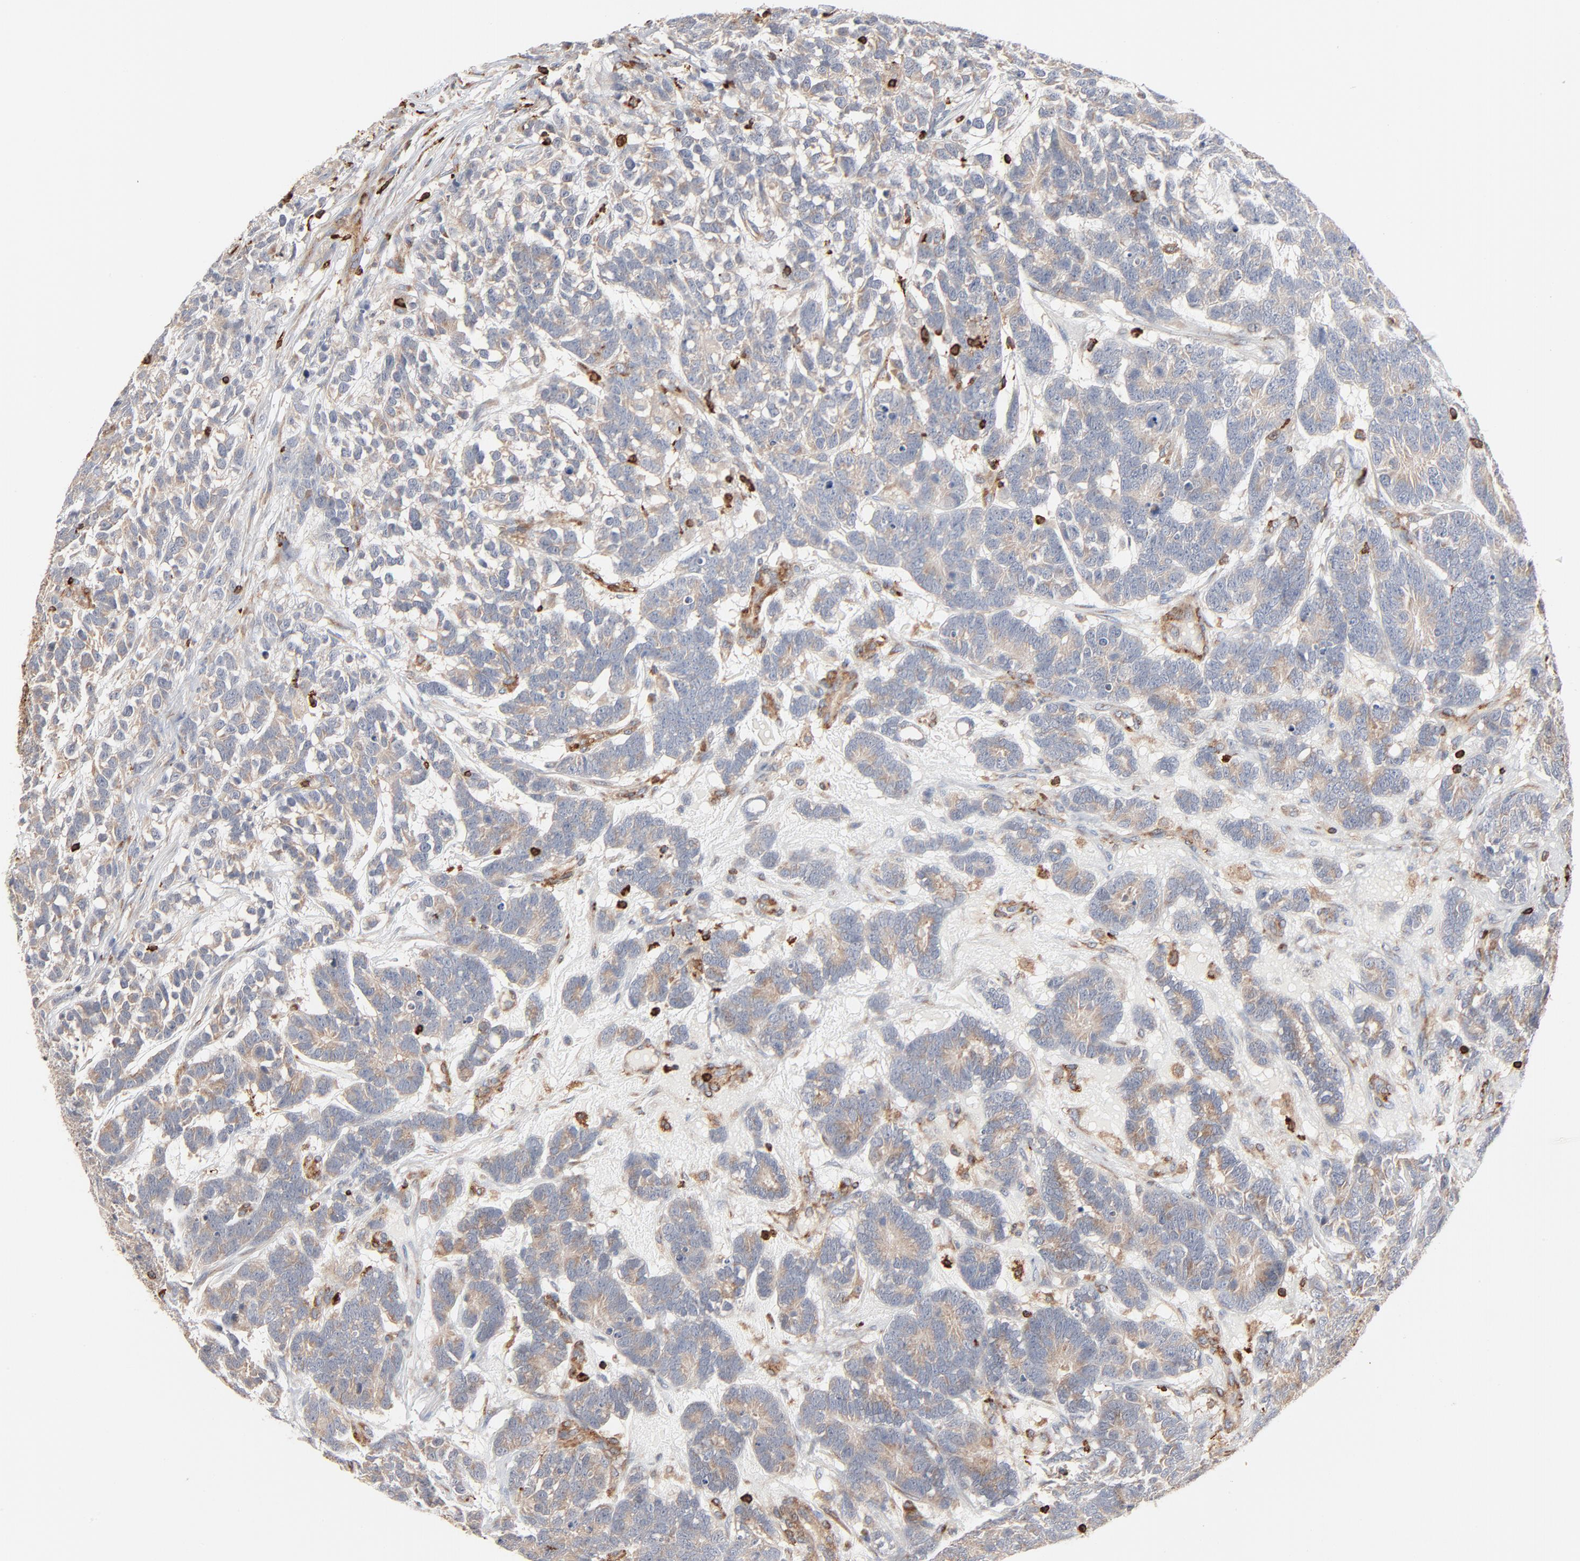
{"staining": {"intensity": "negative", "quantity": "none", "location": "none"}, "tissue": "testis cancer", "cell_type": "Tumor cells", "image_type": "cancer", "snomed": [{"axis": "morphology", "description": "Carcinoma, Embryonal, NOS"}, {"axis": "topography", "description": "Testis"}], "caption": "Immunohistochemistry histopathology image of testis embryonal carcinoma stained for a protein (brown), which displays no staining in tumor cells.", "gene": "SH3KBP1", "patient": {"sex": "male", "age": 26}}